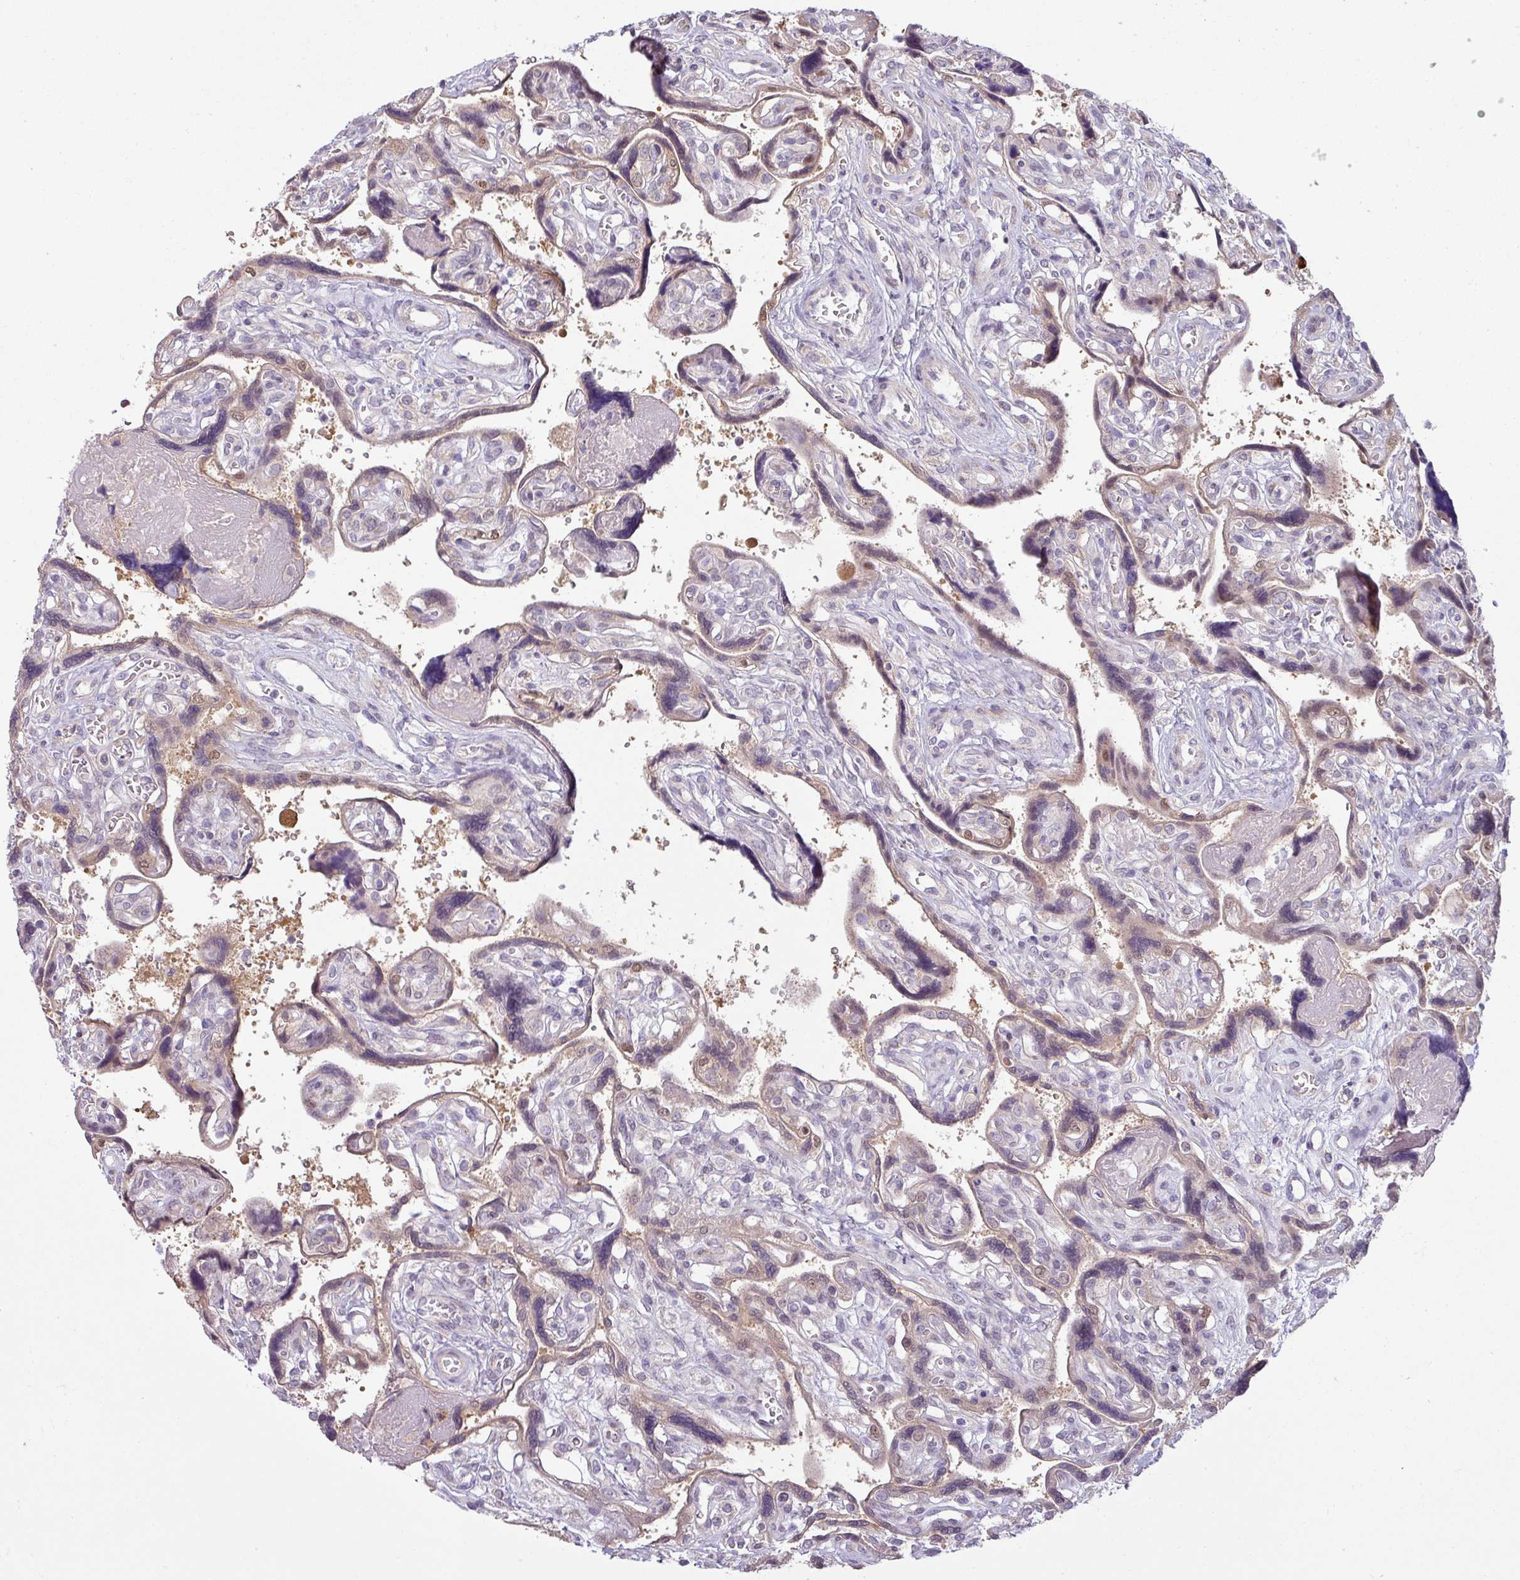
{"staining": {"intensity": "weak", "quantity": "25%-75%", "location": "cytoplasmic/membranous,nuclear"}, "tissue": "placenta", "cell_type": "Trophoblastic cells", "image_type": "normal", "snomed": [{"axis": "morphology", "description": "Normal tissue, NOS"}, {"axis": "topography", "description": "Placenta"}], "caption": "Unremarkable placenta was stained to show a protein in brown. There is low levels of weak cytoplasmic/membranous,nuclear expression in approximately 25%-75% of trophoblastic cells.", "gene": "CCDC144A", "patient": {"sex": "female", "age": 39}}